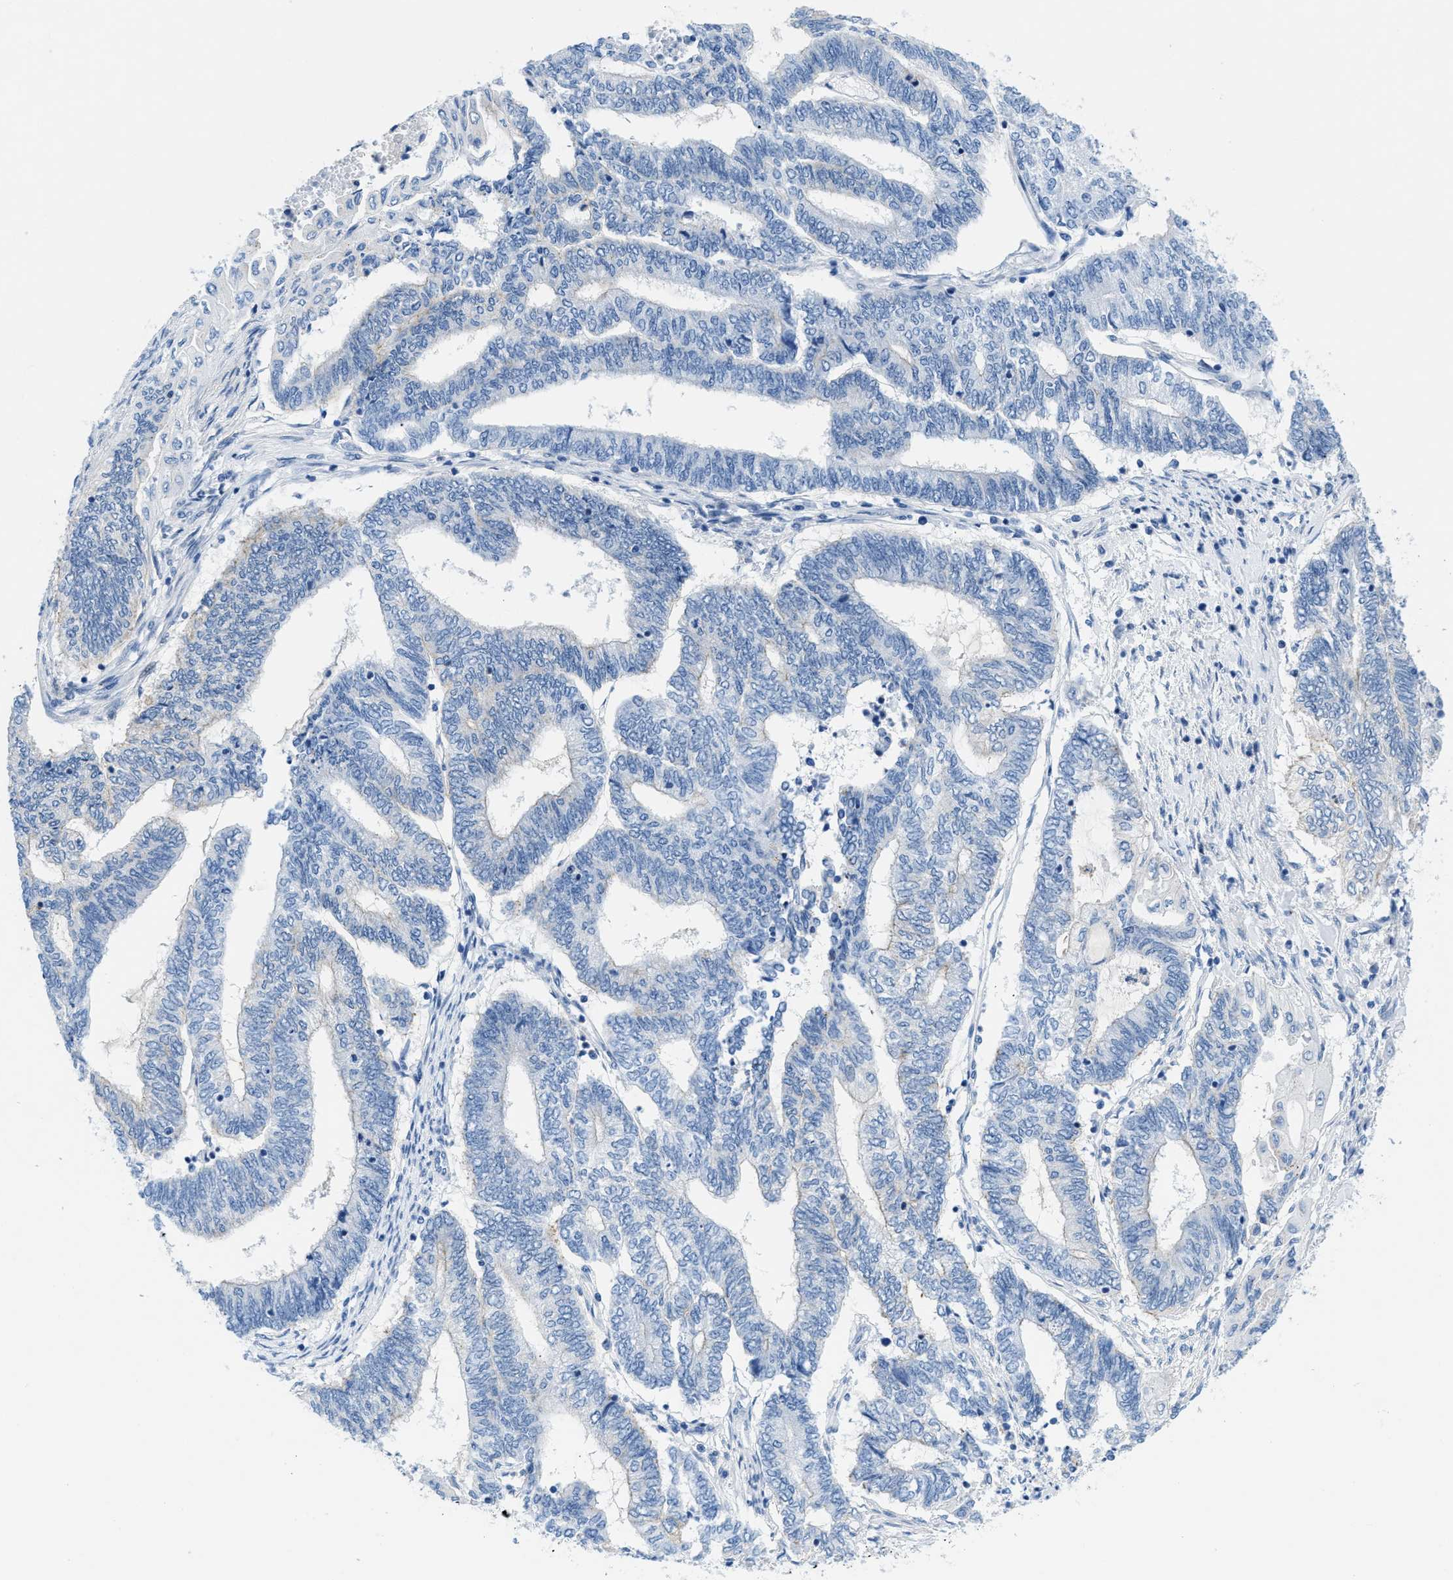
{"staining": {"intensity": "negative", "quantity": "none", "location": "none"}, "tissue": "endometrial cancer", "cell_type": "Tumor cells", "image_type": "cancer", "snomed": [{"axis": "morphology", "description": "Adenocarcinoma, NOS"}, {"axis": "topography", "description": "Uterus"}, {"axis": "topography", "description": "Endometrium"}], "caption": "Endometrial adenocarcinoma was stained to show a protein in brown. There is no significant staining in tumor cells. (DAB immunohistochemistry (IHC) with hematoxylin counter stain).", "gene": "FDCSP", "patient": {"sex": "female", "age": 70}}